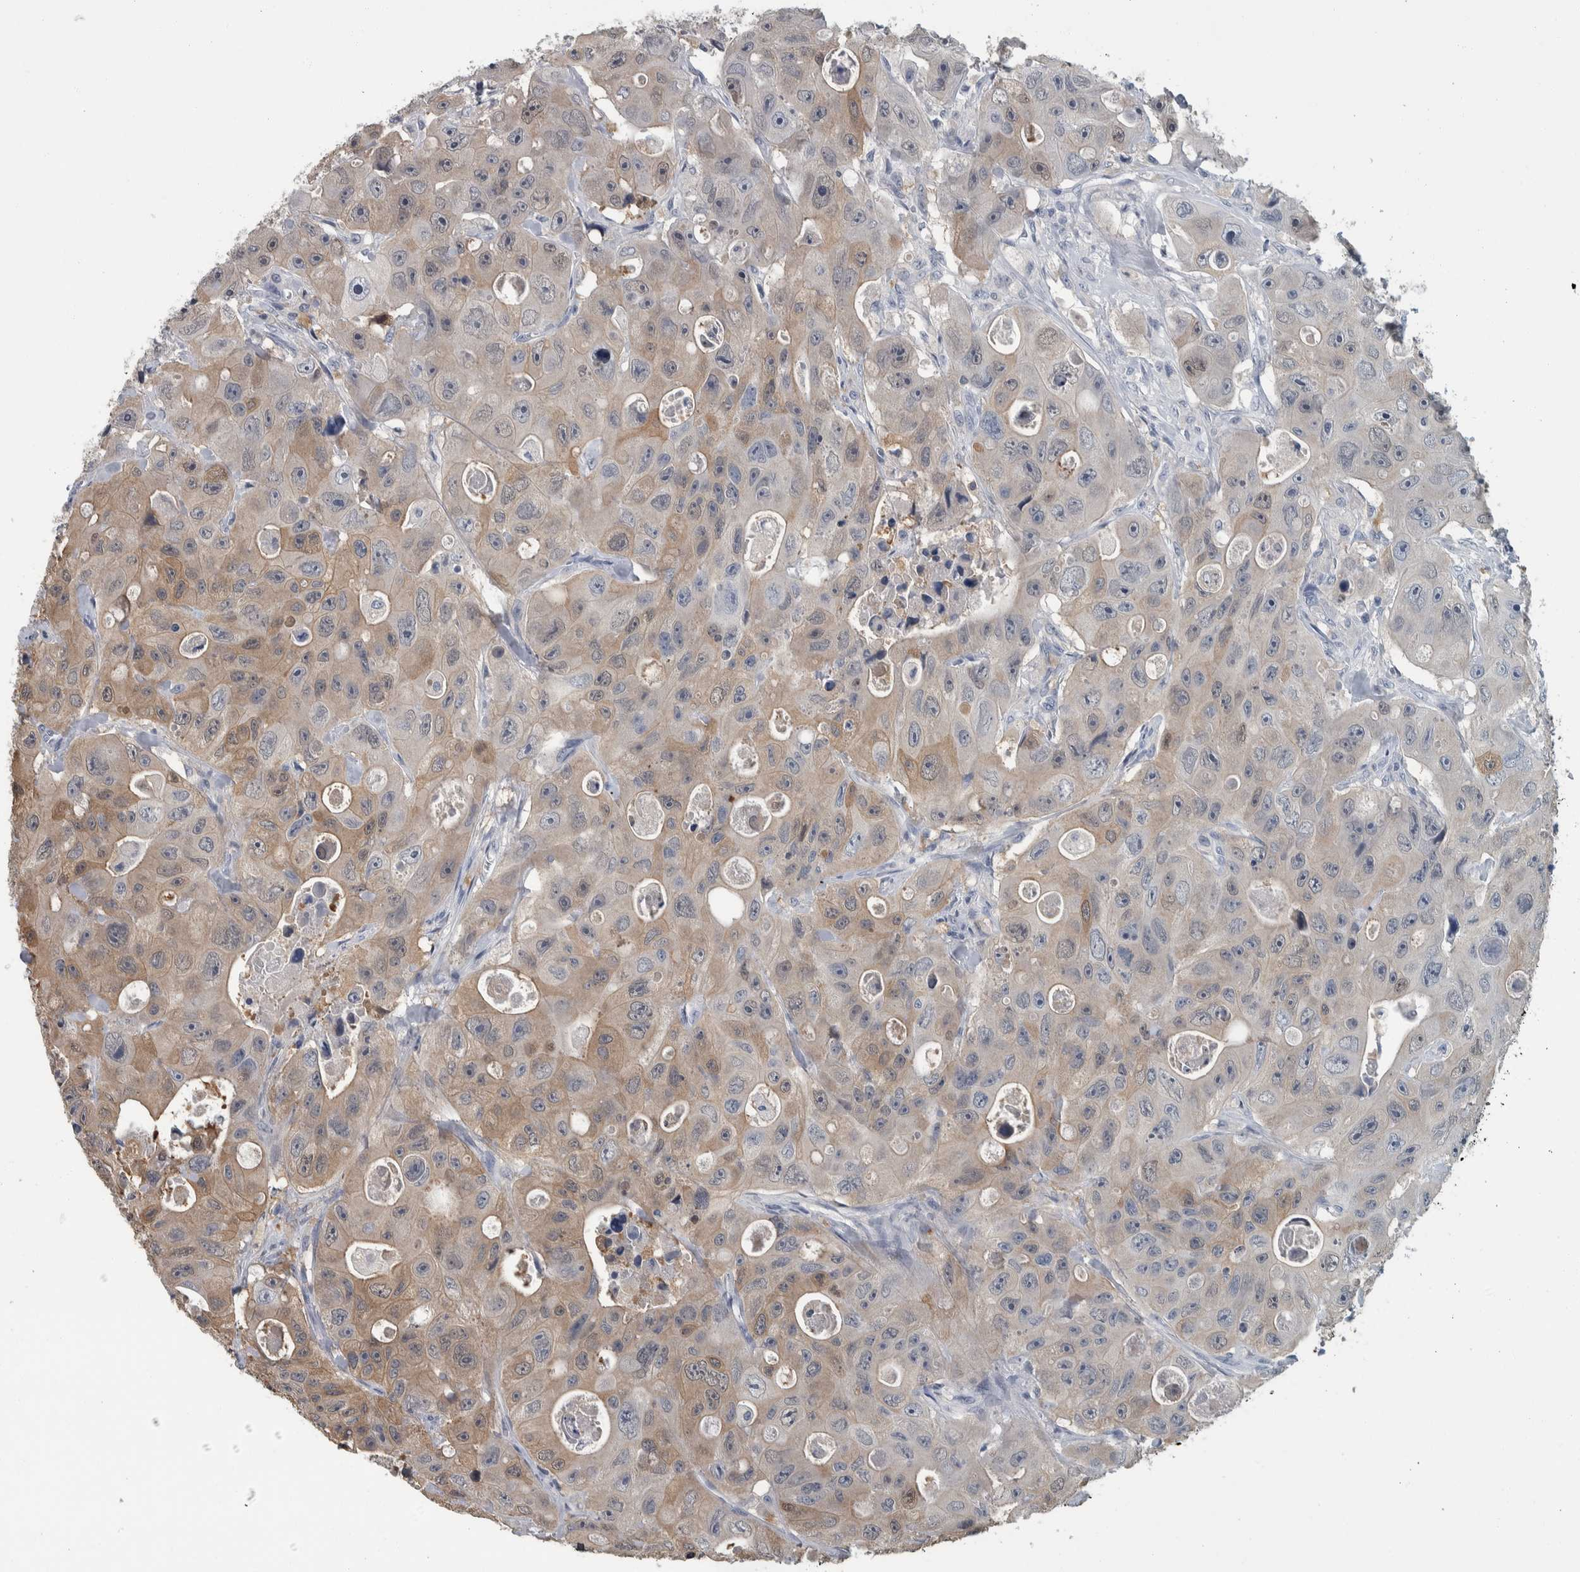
{"staining": {"intensity": "weak", "quantity": "25%-75%", "location": "cytoplasmic/membranous"}, "tissue": "colorectal cancer", "cell_type": "Tumor cells", "image_type": "cancer", "snomed": [{"axis": "morphology", "description": "Adenocarcinoma, NOS"}, {"axis": "topography", "description": "Colon"}], "caption": "This is an image of immunohistochemistry staining of colorectal cancer (adenocarcinoma), which shows weak staining in the cytoplasmic/membranous of tumor cells.", "gene": "CAVIN4", "patient": {"sex": "female", "age": 46}}